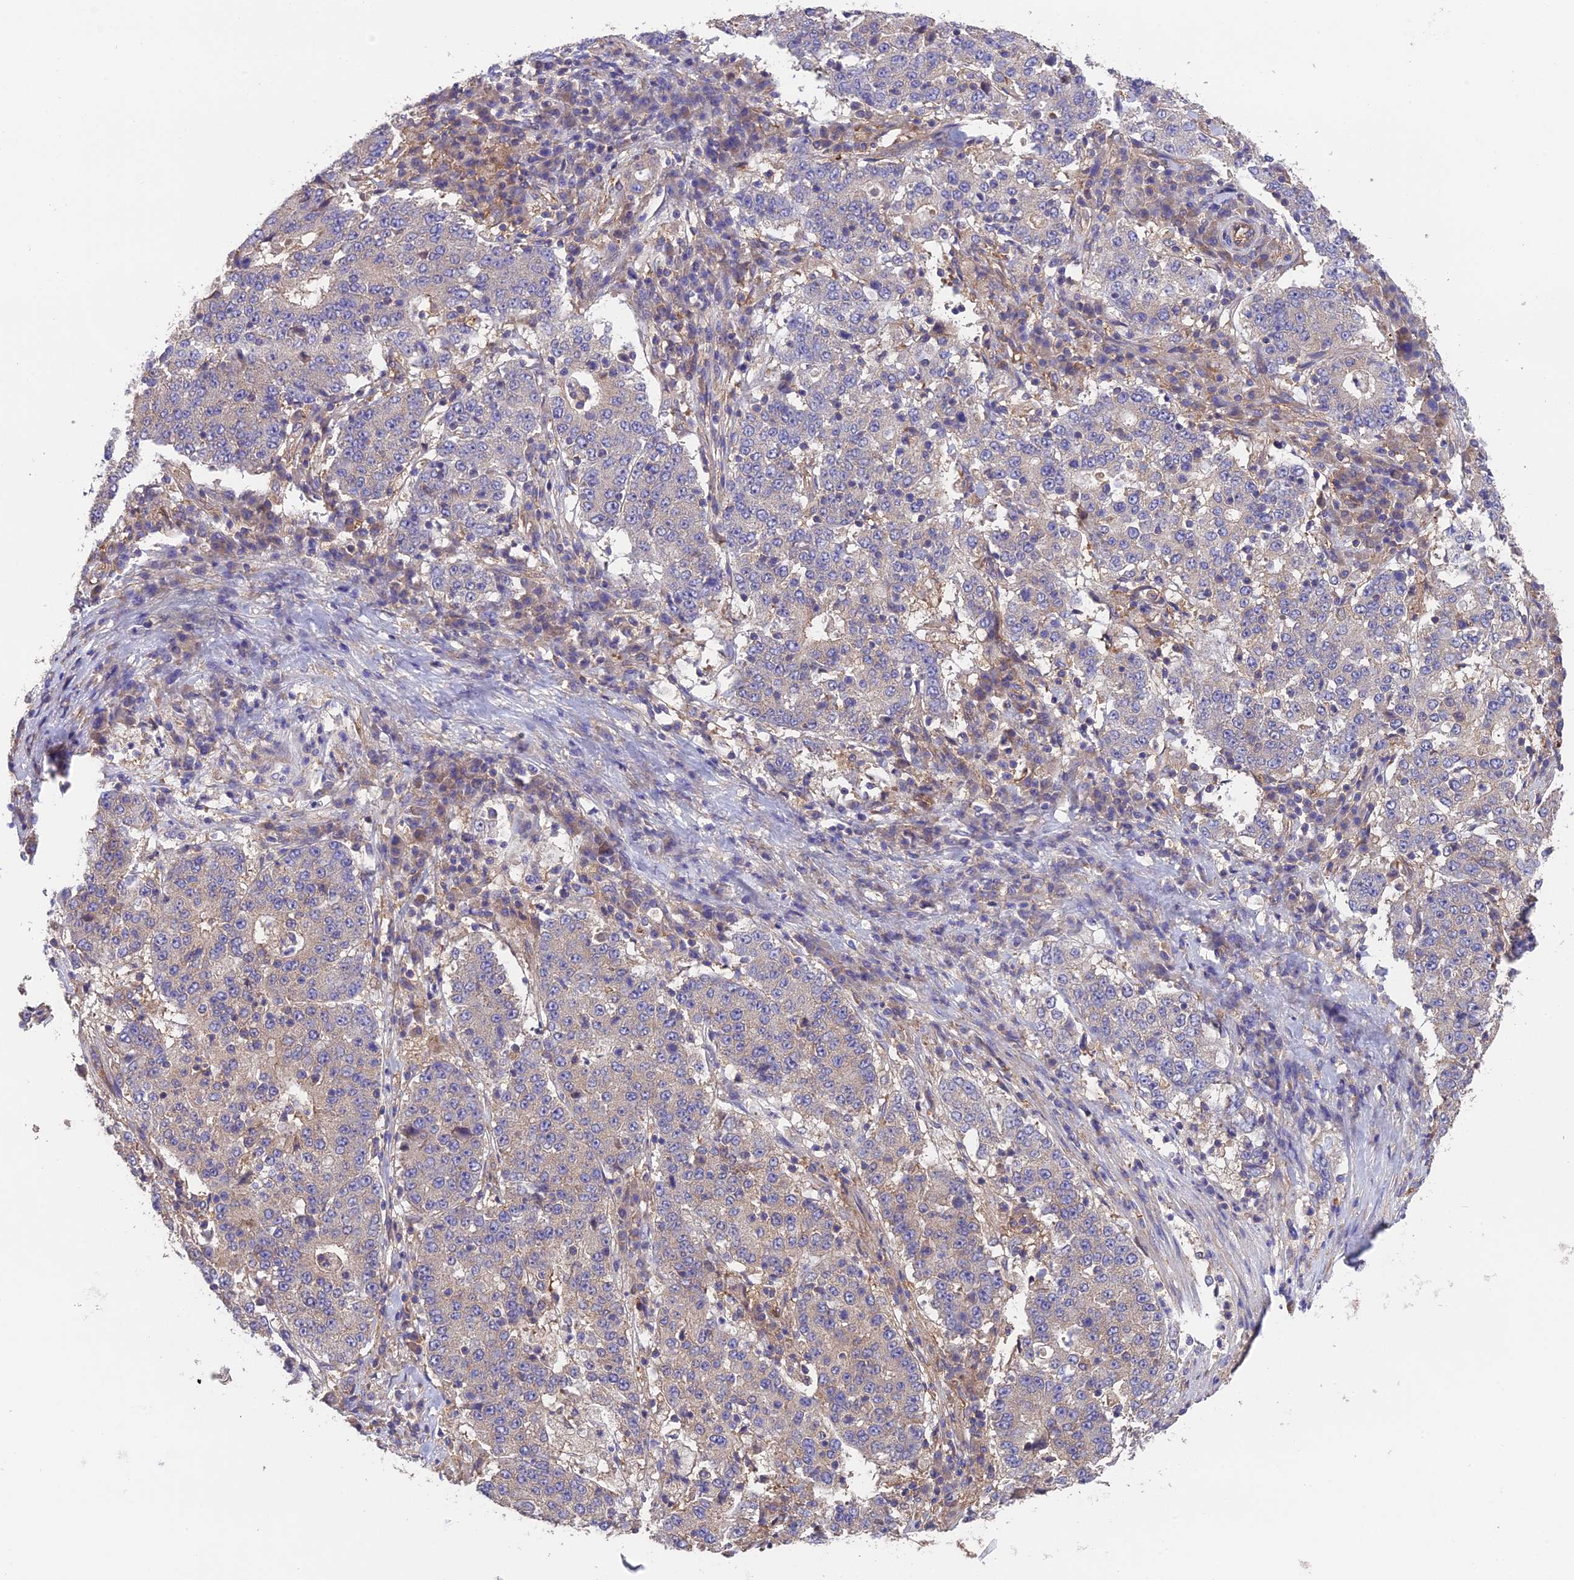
{"staining": {"intensity": "negative", "quantity": "none", "location": "none"}, "tissue": "stomach cancer", "cell_type": "Tumor cells", "image_type": "cancer", "snomed": [{"axis": "morphology", "description": "Adenocarcinoma, NOS"}, {"axis": "topography", "description": "Stomach"}], "caption": "An image of stomach cancer (adenocarcinoma) stained for a protein demonstrates no brown staining in tumor cells. (Brightfield microscopy of DAB IHC at high magnification).", "gene": "BLOC1S4", "patient": {"sex": "male", "age": 59}}